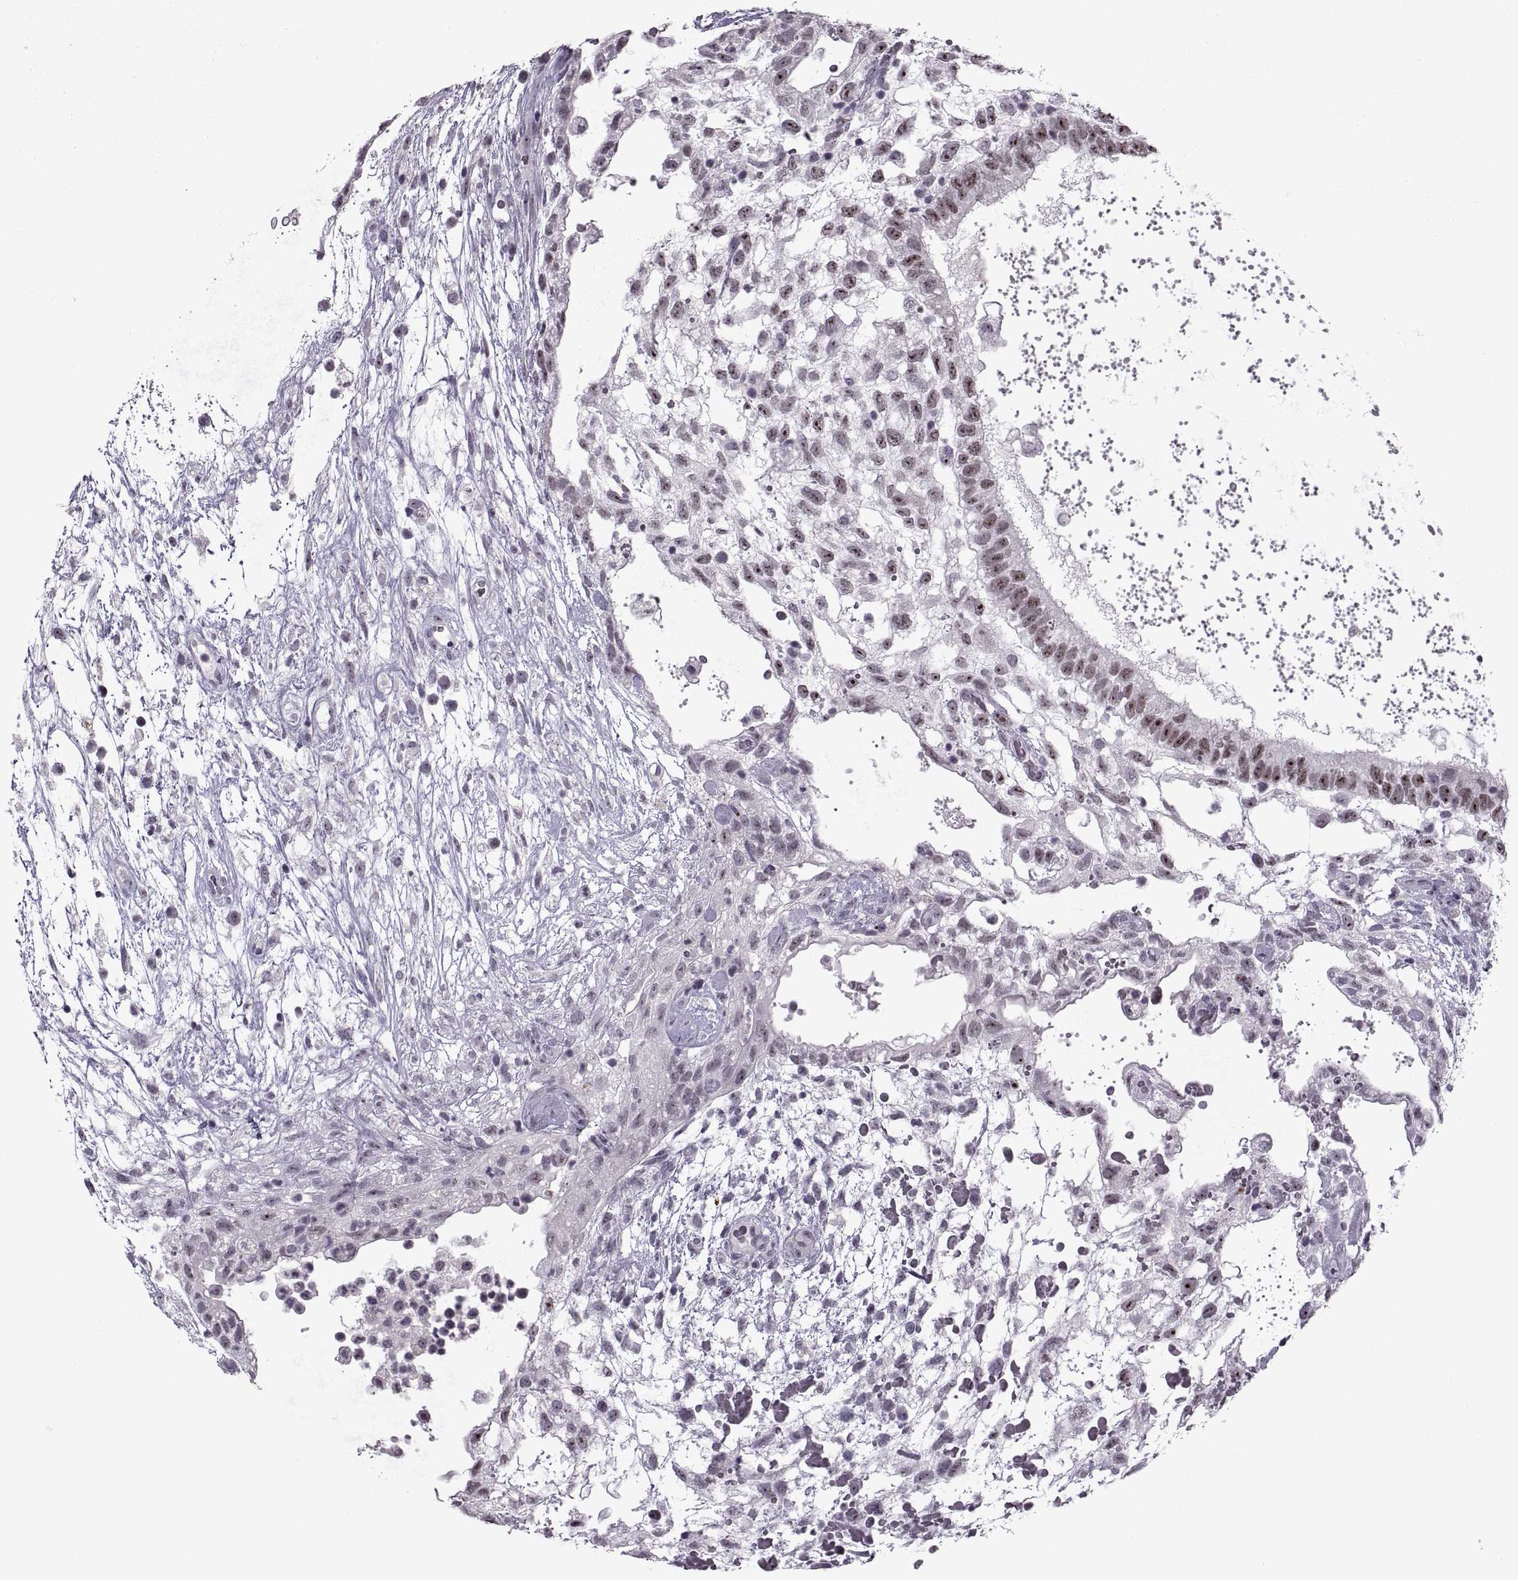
{"staining": {"intensity": "strong", "quantity": ">75%", "location": "nuclear"}, "tissue": "testis cancer", "cell_type": "Tumor cells", "image_type": "cancer", "snomed": [{"axis": "morphology", "description": "Normal tissue, NOS"}, {"axis": "morphology", "description": "Carcinoma, Embryonal, NOS"}, {"axis": "topography", "description": "Testis"}], "caption": "The image demonstrates staining of testis embryonal carcinoma, revealing strong nuclear protein positivity (brown color) within tumor cells.", "gene": "SINHCAF", "patient": {"sex": "male", "age": 32}}